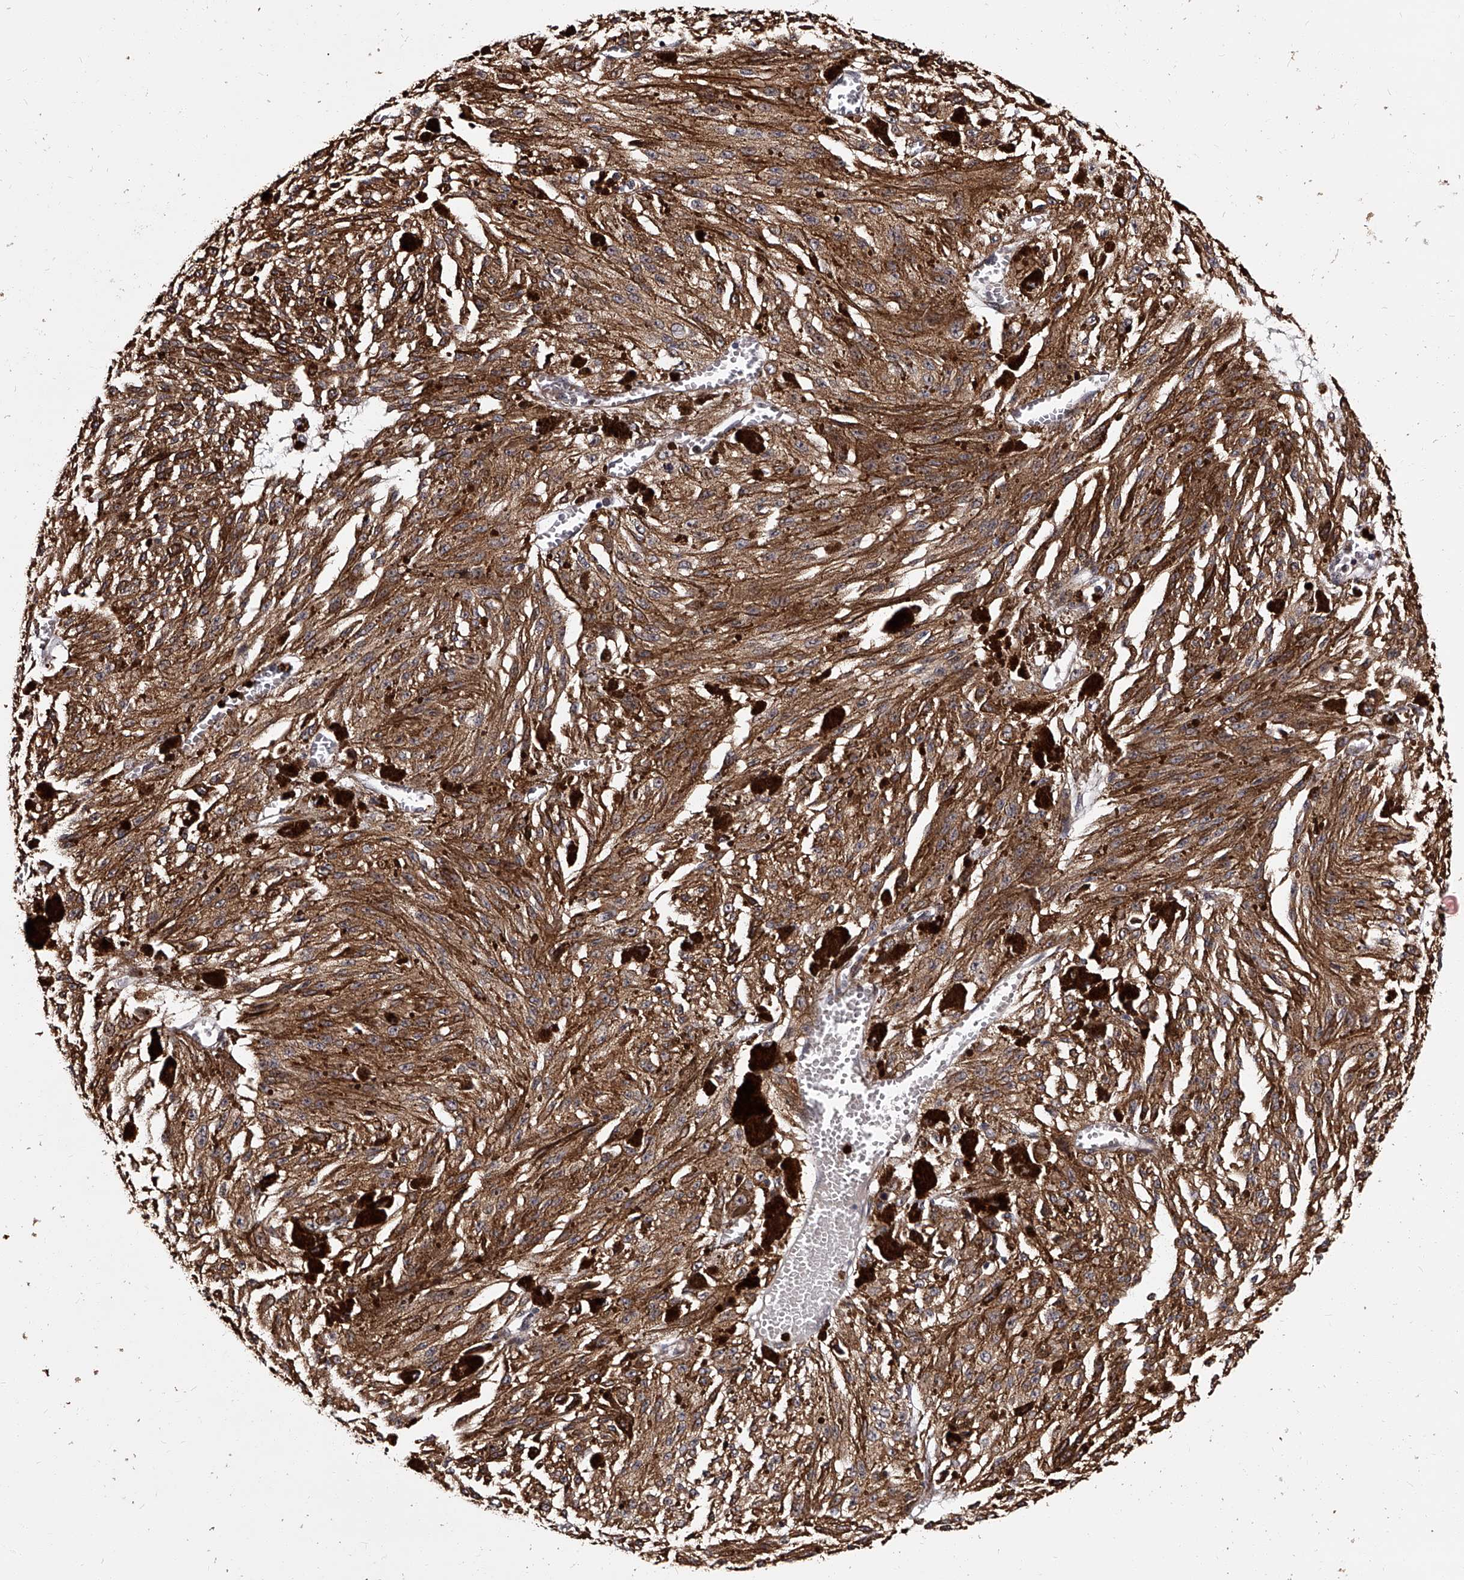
{"staining": {"intensity": "moderate", "quantity": ">75%", "location": "cytoplasmic/membranous"}, "tissue": "melanoma", "cell_type": "Tumor cells", "image_type": "cancer", "snomed": [{"axis": "morphology", "description": "Malignant melanoma, NOS"}, {"axis": "topography", "description": "Other"}], "caption": "This histopathology image exhibits IHC staining of melanoma, with medium moderate cytoplasmic/membranous positivity in about >75% of tumor cells.", "gene": "RSC1A1", "patient": {"sex": "male", "age": 79}}